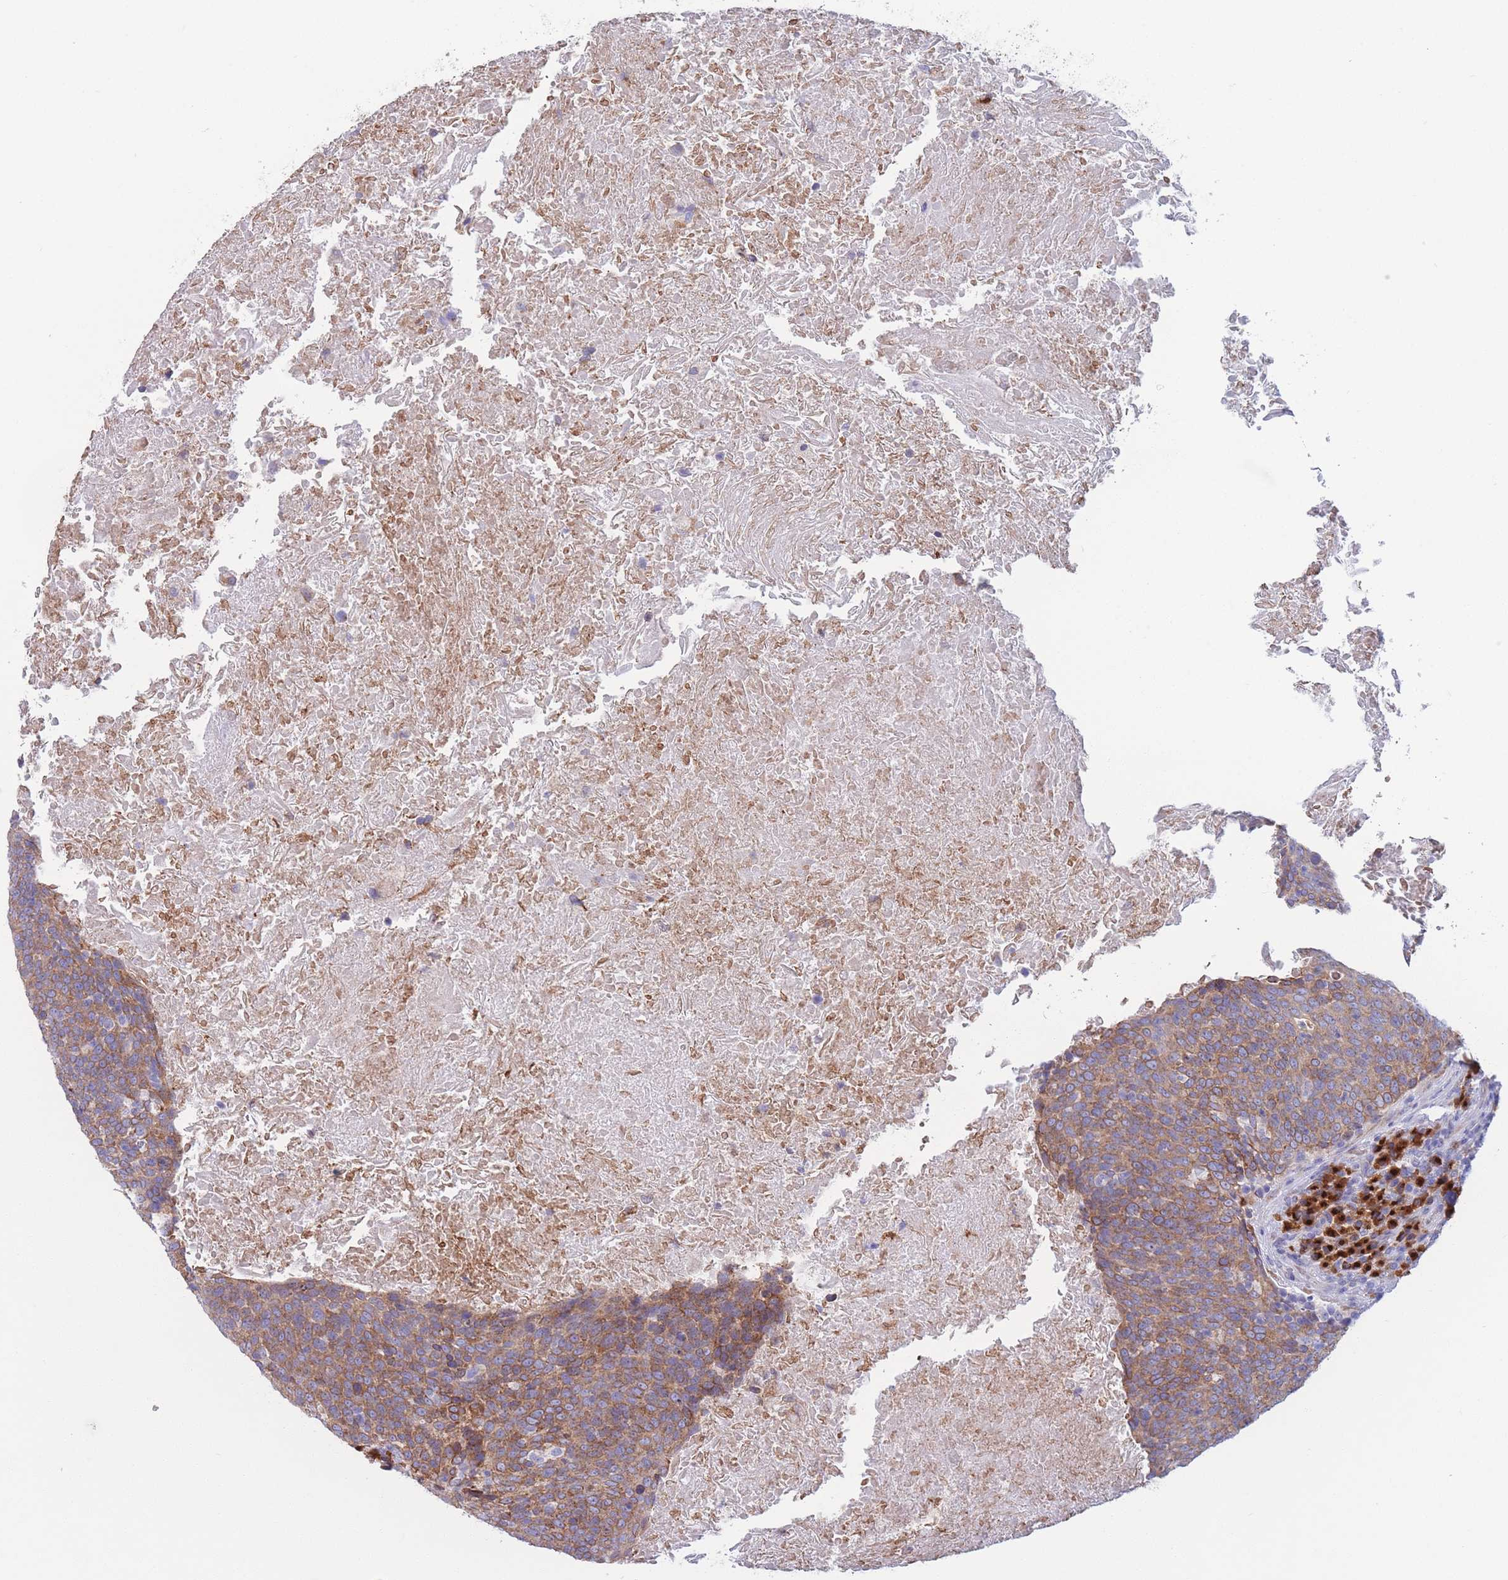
{"staining": {"intensity": "moderate", "quantity": ">75%", "location": "cytoplasmic/membranous"}, "tissue": "head and neck cancer", "cell_type": "Tumor cells", "image_type": "cancer", "snomed": [{"axis": "morphology", "description": "Squamous cell carcinoma, NOS"}, {"axis": "morphology", "description": "Squamous cell carcinoma, metastatic, NOS"}, {"axis": "topography", "description": "Lymph node"}, {"axis": "topography", "description": "Head-Neck"}], "caption": "The image demonstrates staining of head and neck cancer, revealing moderate cytoplasmic/membranous protein staining (brown color) within tumor cells.", "gene": "MRPL30", "patient": {"sex": "male", "age": 62}}